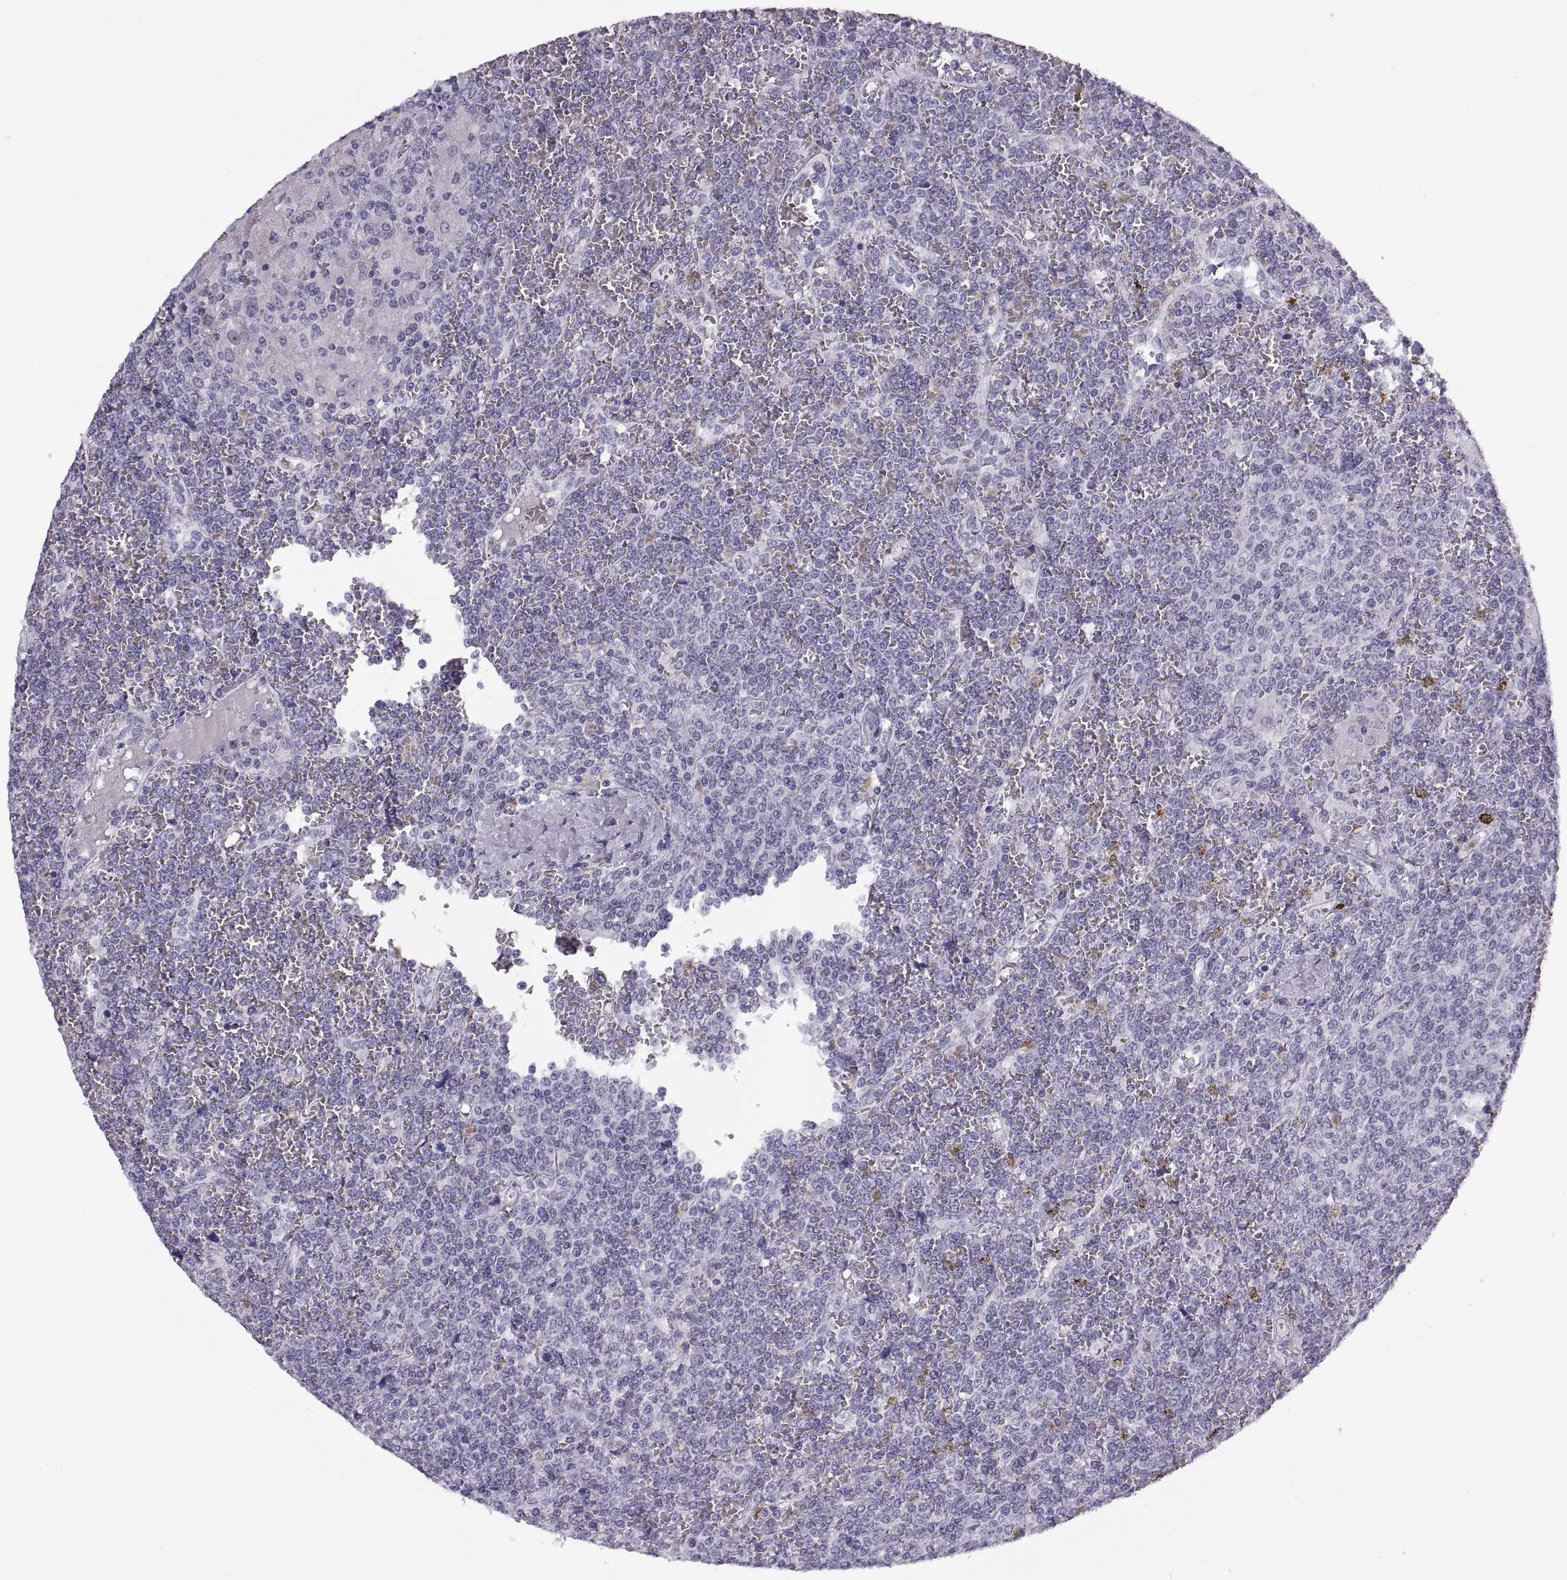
{"staining": {"intensity": "negative", "quantity": "none", "location": "none"}, "tissue": "lymphoma", "cell_type": "Tumor cells", "image_type": "cancer", "snomed": [{"axis": "morphology", "description": "Malignant lymphoma, non-Hodgkin's type, Low grade"}, {"axis": "topography", "description": "Spleen"}], "caption": "High magnification brightfield microscopy of low-grade malignant lymphoma, non-Hodgkin's type stained with DAB (brown) and counterstained with hematoxylin (blue): tumor cells show no significant staining.", "gene": "C3orf22", "patient": {"sex": "female", "age": 19}}